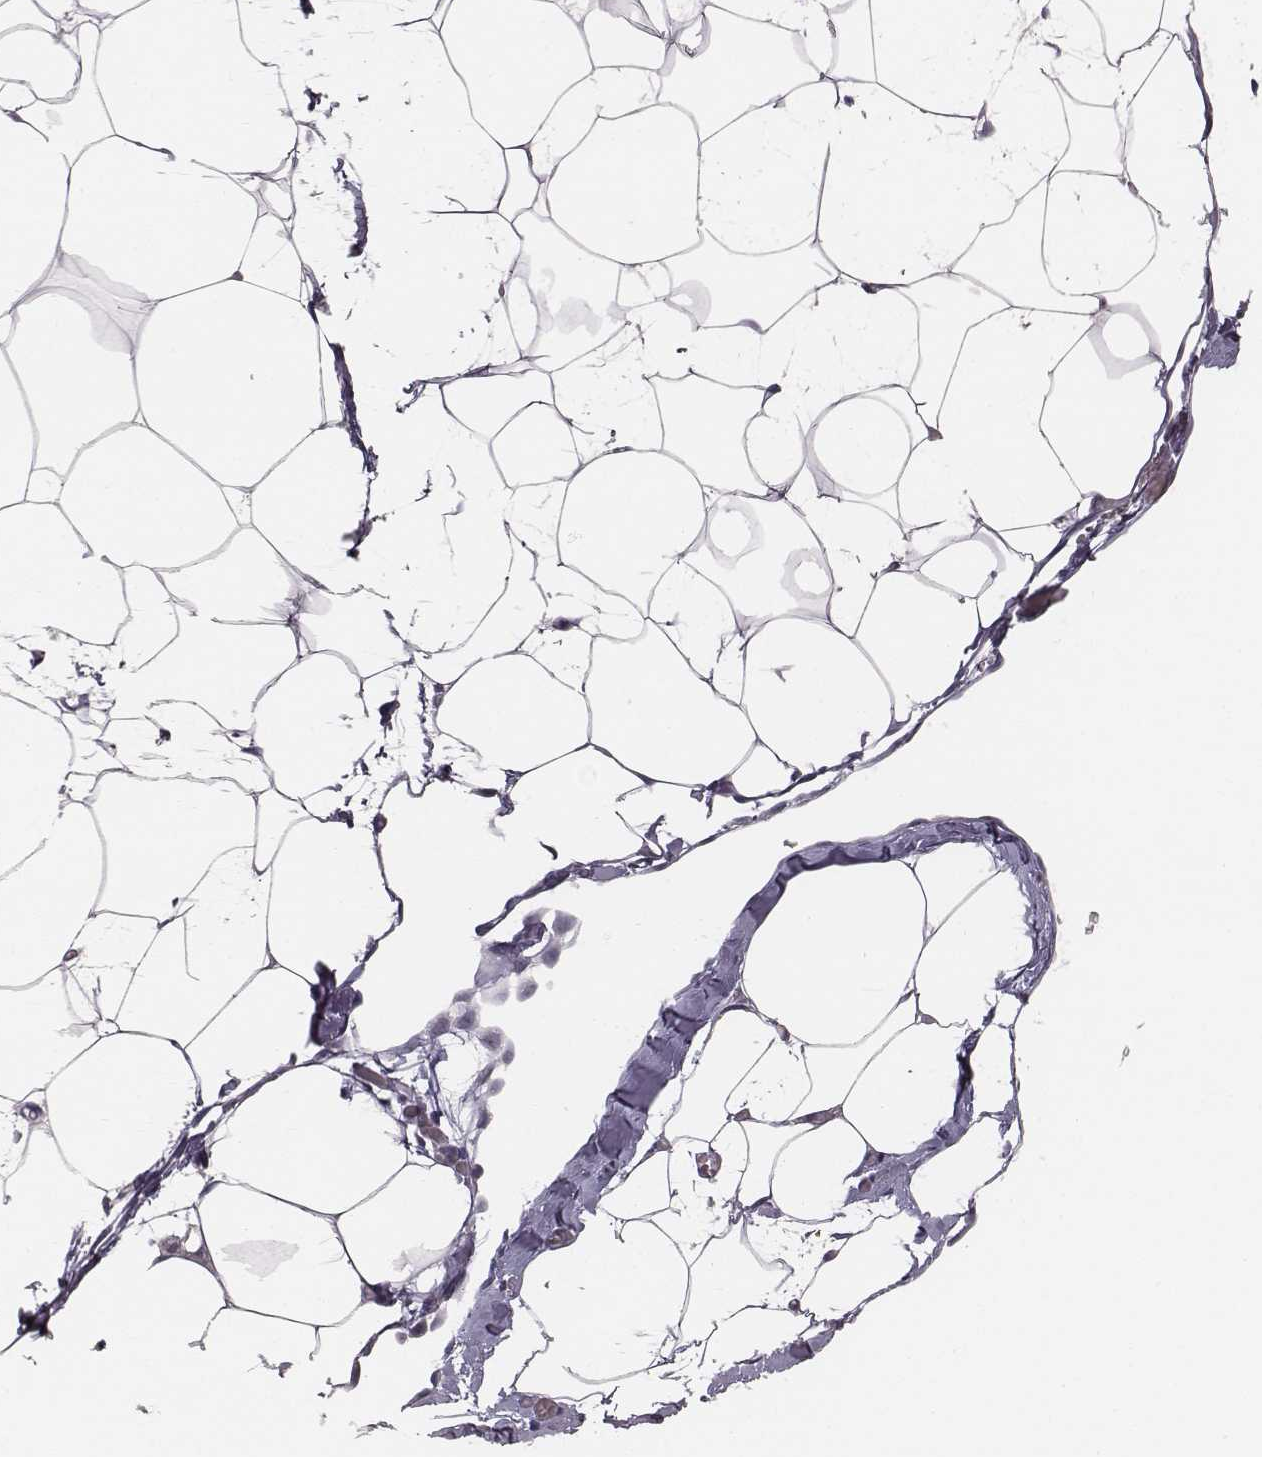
{"staining": {"intensity": "negative", "quantity": "none", "location": "none"}, "tissue": "adipose tissue", "cell_type": "Adipocytes", "image_type": "normal", "snomed": [{"axis": "morphology", "description": "Normal tissue, NOS"}, {"axis": "topography", "description": "Adipose tissue"}], "caption": "There is no significant positivity in adipocytes of adipose tissue.", "gene": "NIFK", "patient": {"sex": "male", "age": 57}}